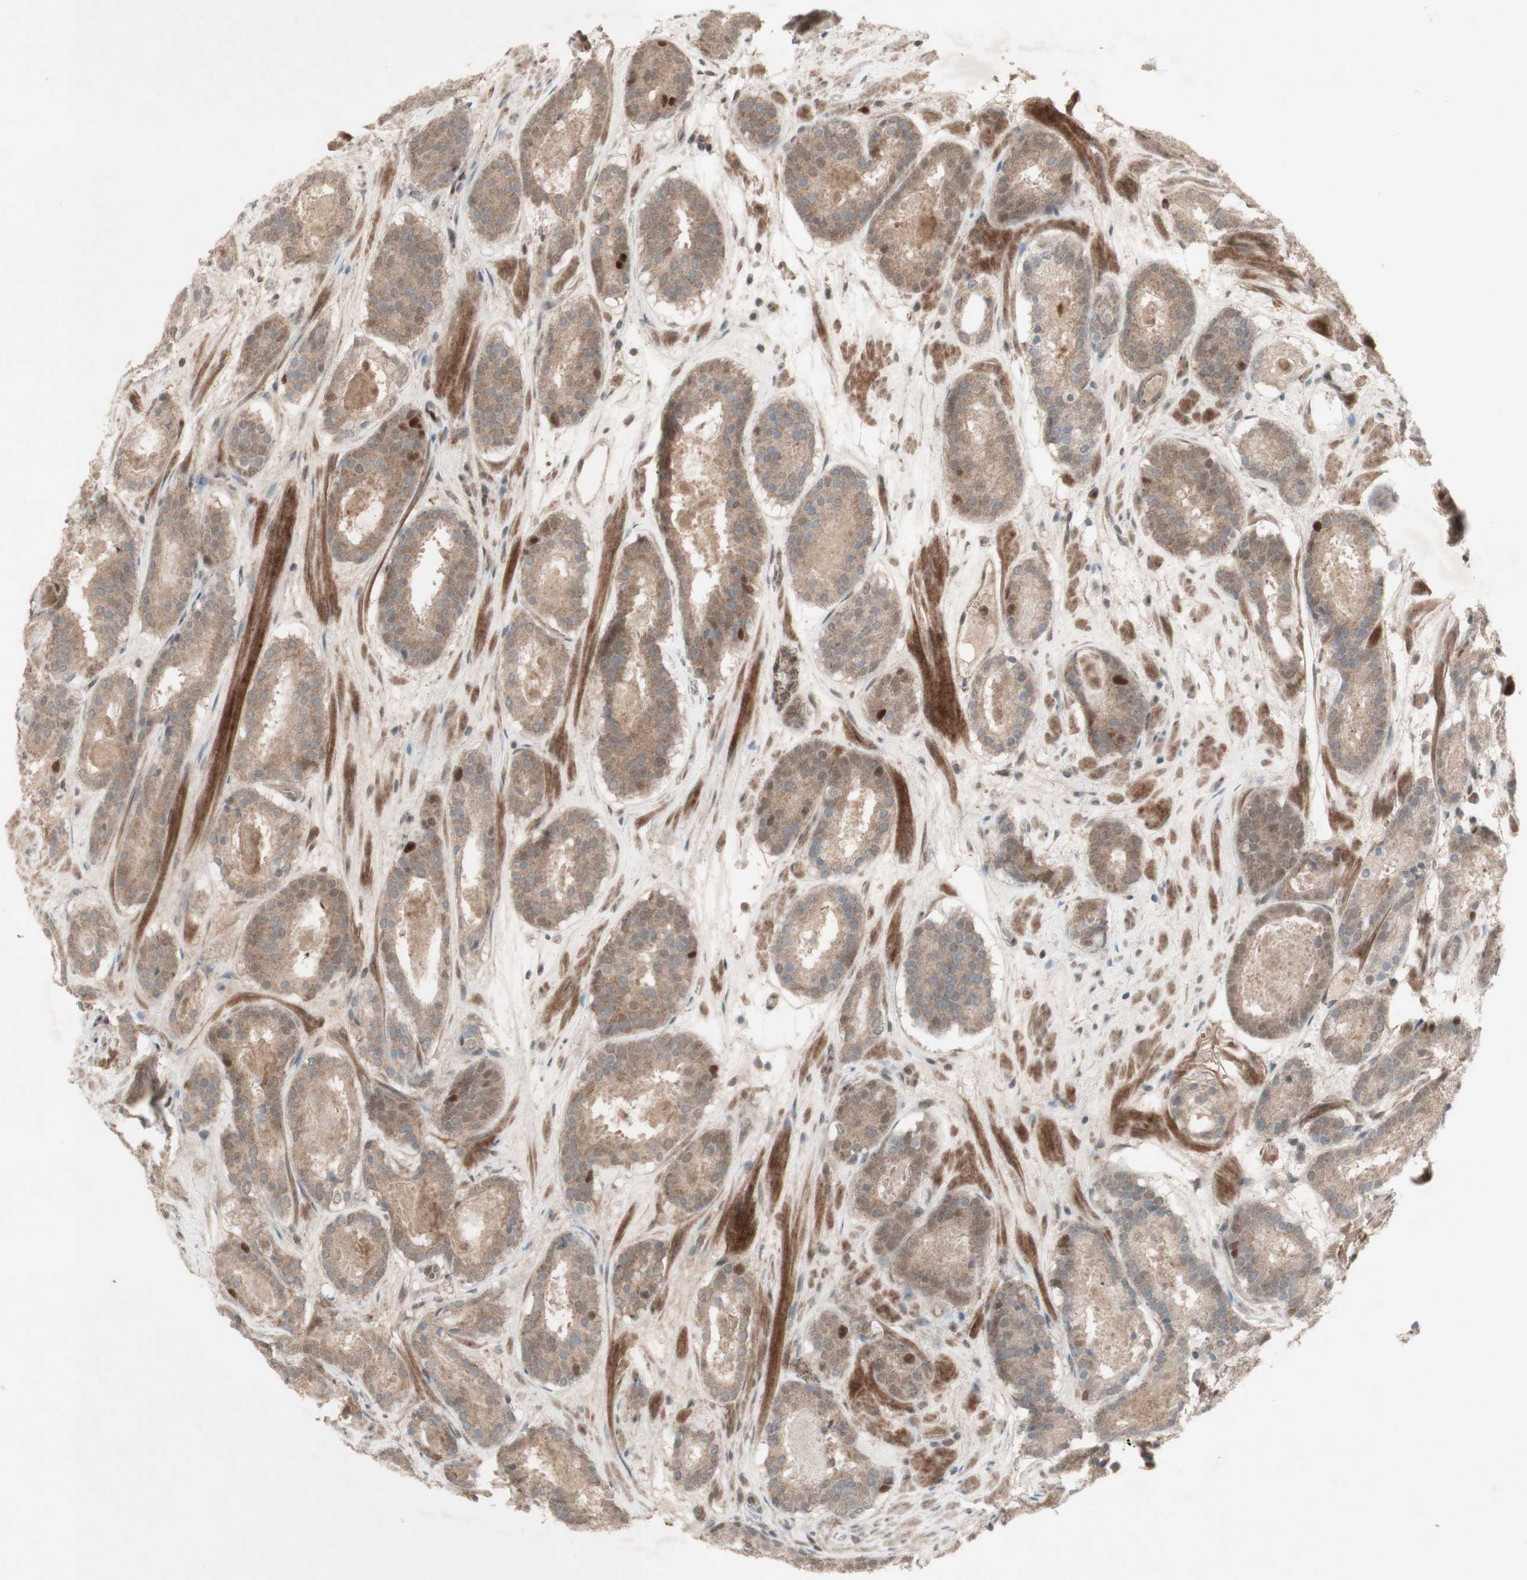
{"staining": {"intensity": "weak", "quantity": ">75%", "location": "cytoplasmic/membranous"}, "tissue": "prostate cancer", "cell_type": "Tumor cells", "image_type": "cancer", "snomed": [{"axis": "morphology", "description": "Adenocarcinoma, Low grade"}, {"axis": "topography", "description": "Prostate"}], "caption": "Immunohistochemical staining of prostate cancer shows low levels of weak cytoplasmic/membranous protein staining in about >75% of tumor cells.", "gene": "MSH6", "patient": {"sex": "male", "age": 69}}